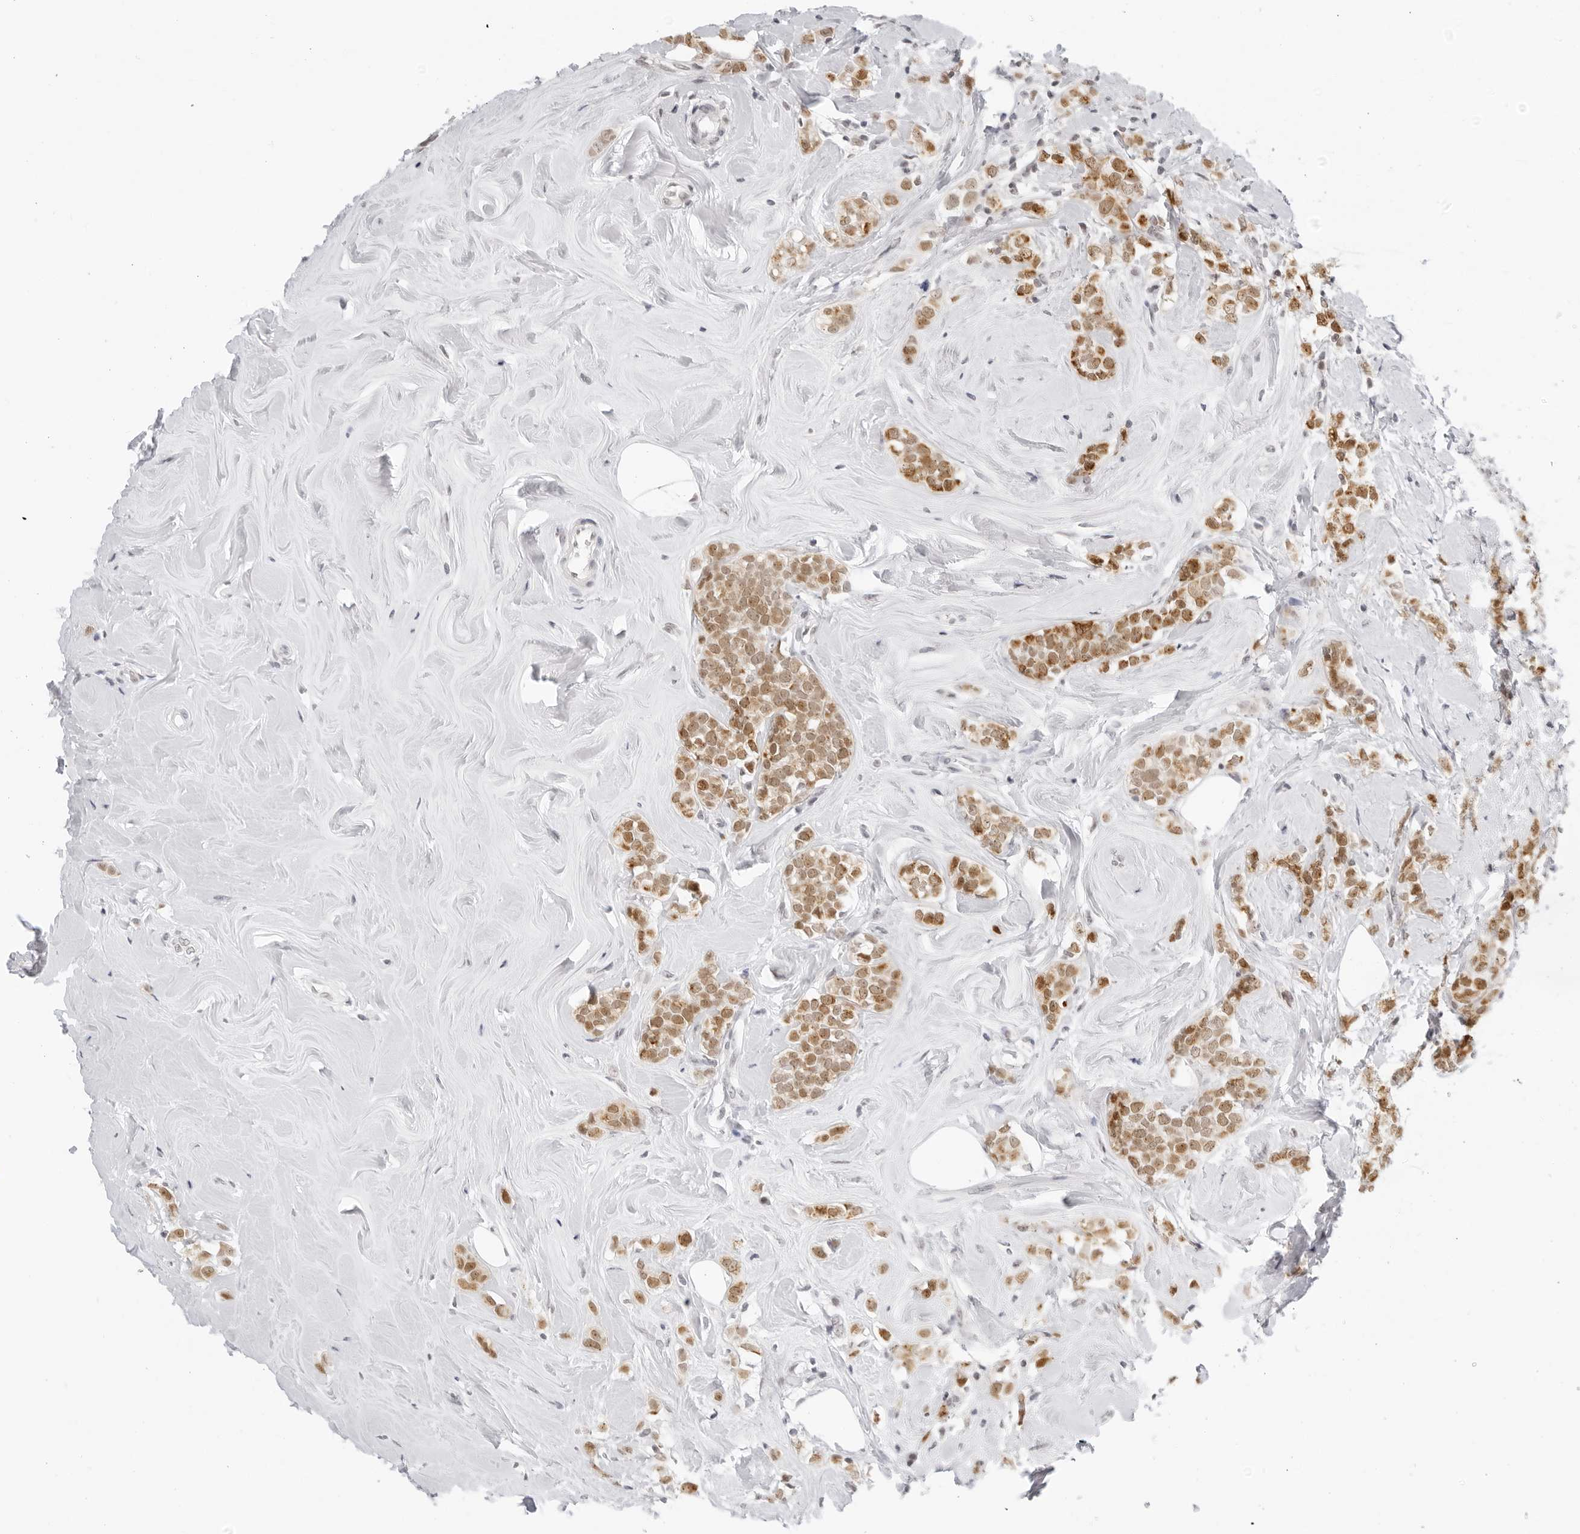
{"staining": {"intensity": "moderate", "quantity": ">75%", "location": "cytoplasmic/membranous,nuclear"}, "tissue": "breast cancer", "cell_type": "Tumor cells", "image_type": "cancer", "snomed": [{"axis": "morphology", "description": "Lobular carcinoma"}, {"axis": "topography", "description": "Breast"}], "caption": "Protein staining displays moderate cytoplasmic/membranous and nuclear expression in about >75% of tumor cells in breast lobular carcinoma. (brown staining indicates protein expression, while blue staining denotes nuclei).", "gene": "MSH6", "patient": {"sex": "female", "age": 47}}